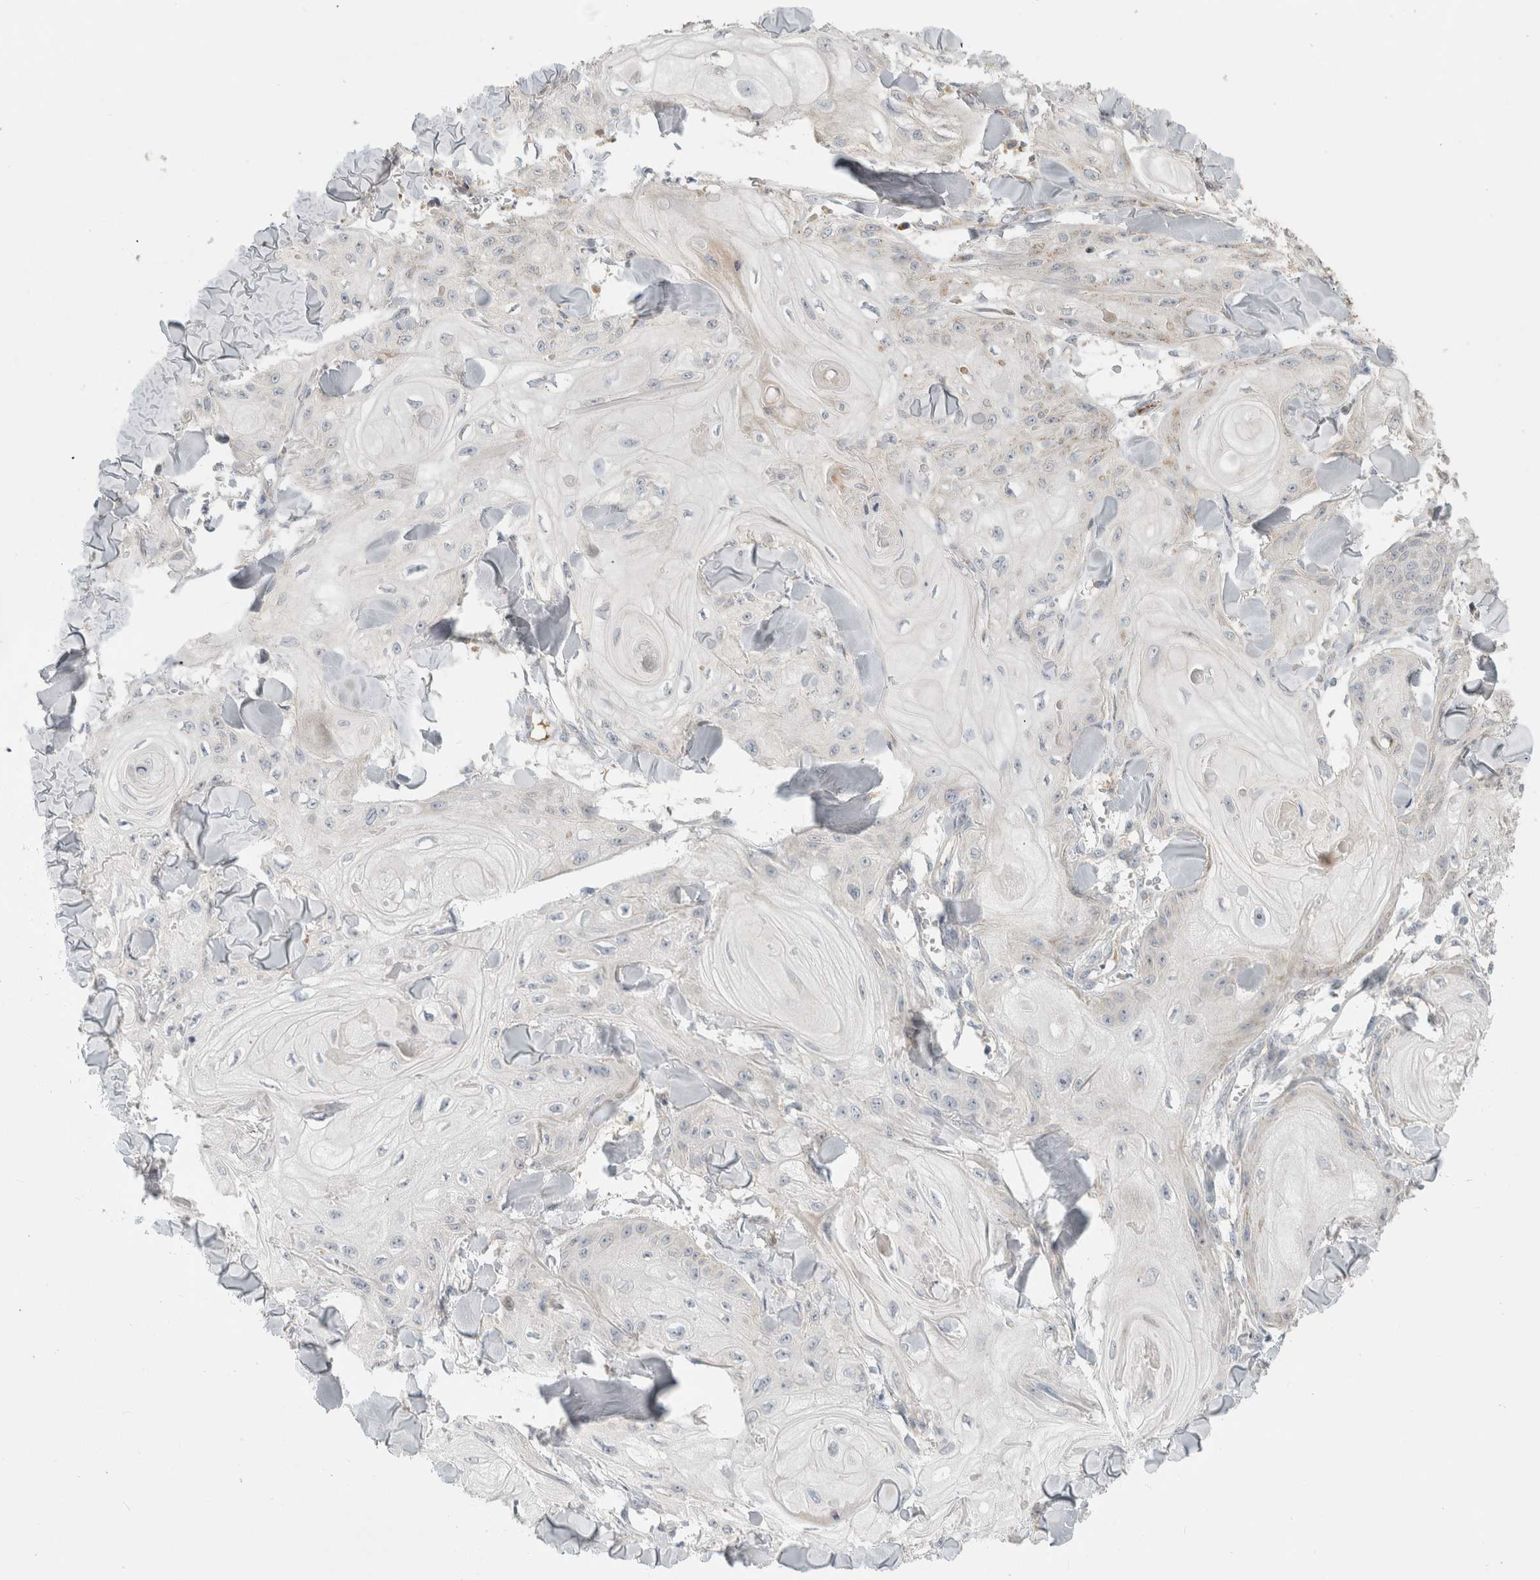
{"staining": {"intensity": "negative", "quantity": "none", "location": "none"}, "tissue": "skin cancer", "cell_type": "Tumor cells", "image_type": "cancer", "snomed": [{"axis": "morphology", "description": "Squamous cell carcinoma, NOS"}, {"axis": "topography", "description": "Skin"}], "caption": "Skin cancer stained for a protein using IHC reveals no staining tumor cells.", "gene": "KPNA5", "patient": {"sex": "male", "age": 74}}